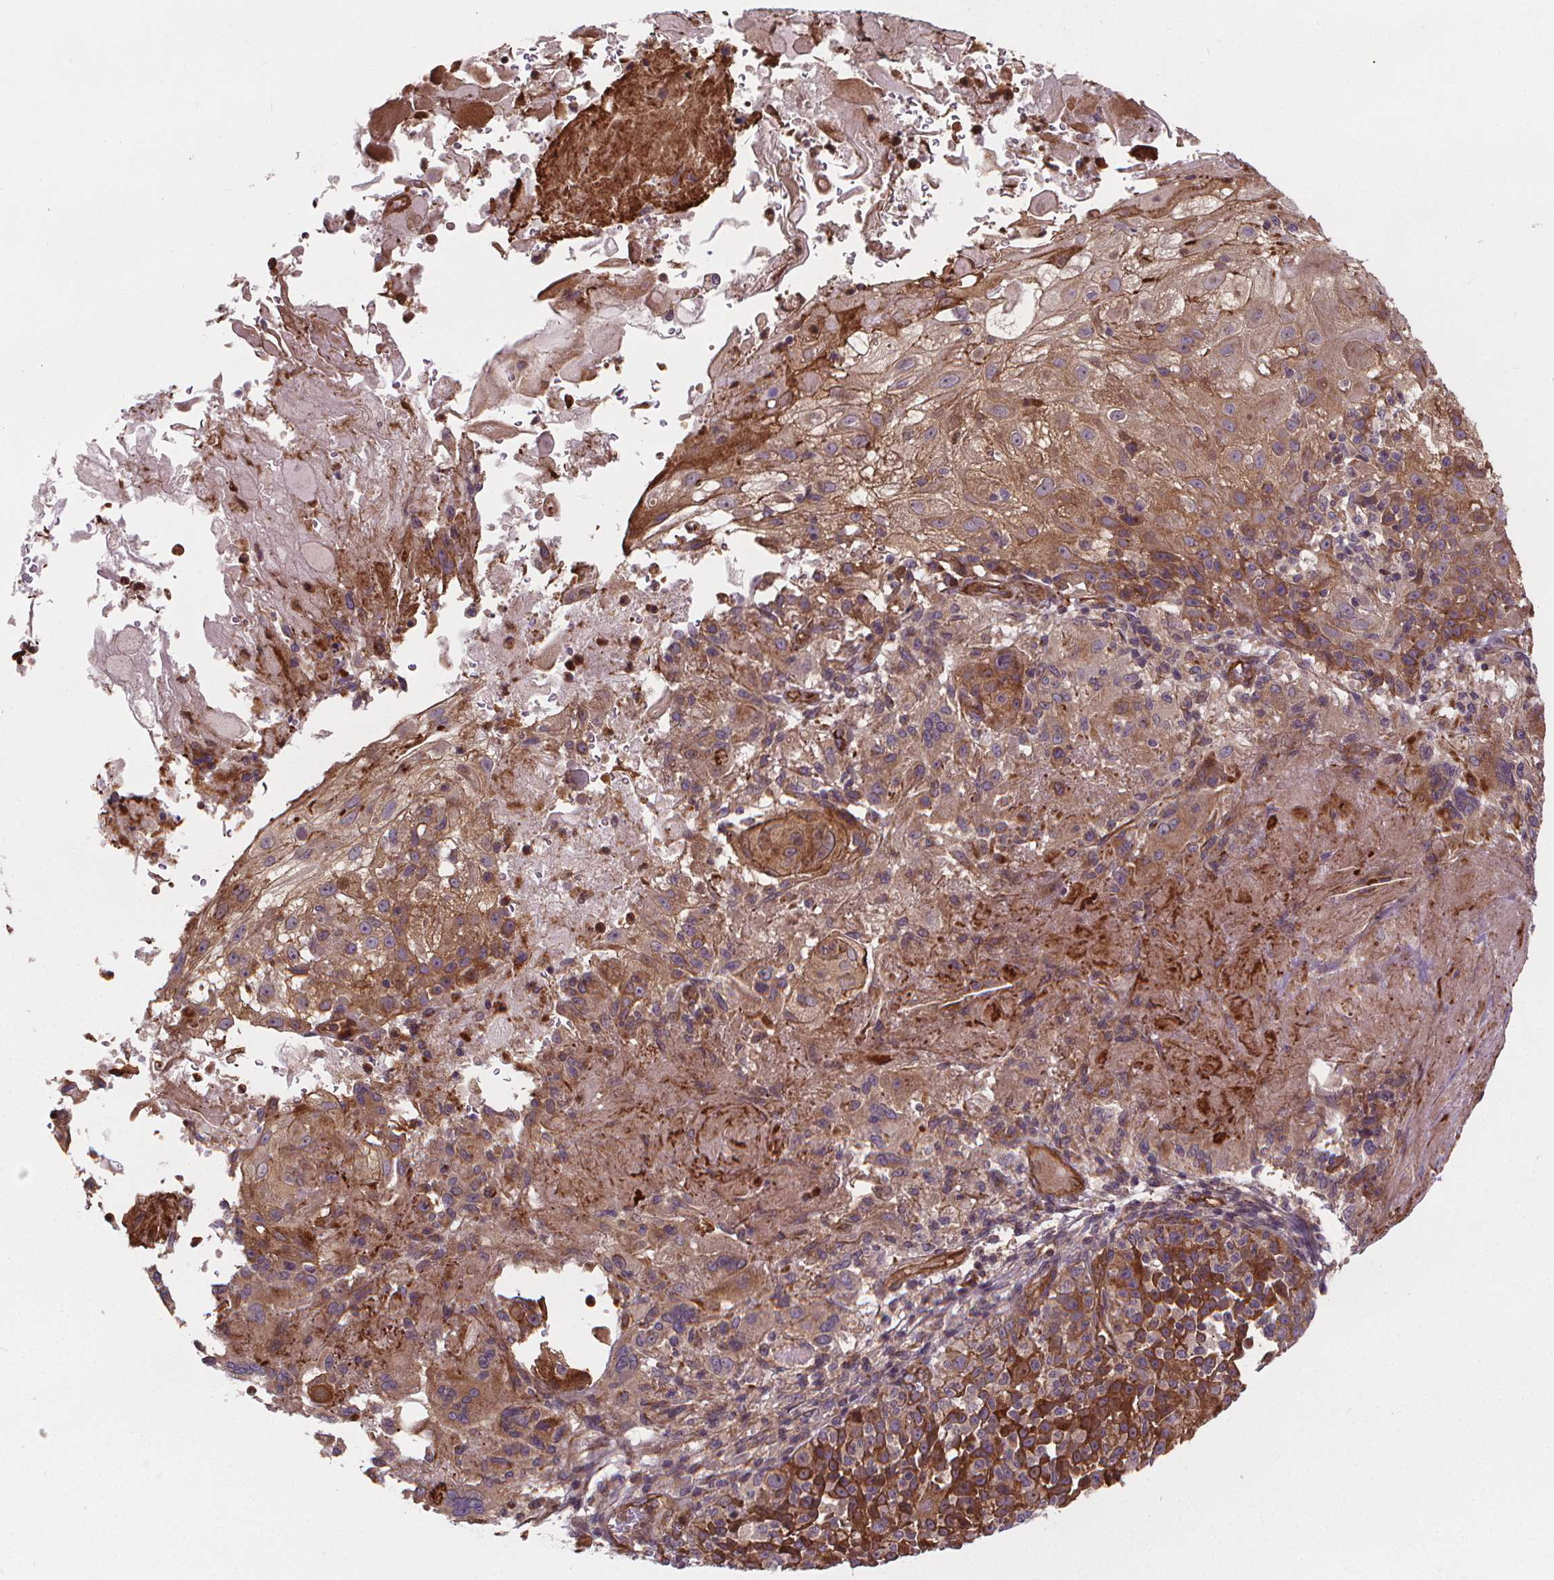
{"staining": {"intensity": "moderate", "quantity": ">75%", "location": "cytoplasmic/membranous"}, "tissue": "skin cancer", "cell_type": "Tumor cells", "image_type": "cancer", "snomed": [{"axis": "morphology", "description": "Normal tissue, NOS"}, {"axis": "morphology", "description": "Squamous cell carcinoma, NOS"}, {"axis": "topography", "description": "Skin"}], "caption": "Human skin cancer (squamous cell carcinoma) stained with a brown dye displays moderate cytoplasmic/membranous positive positivity in approximately >75% of tumor cells.", "gene": "CLINT1", "patient": {"sex": "female", "age": 83}}